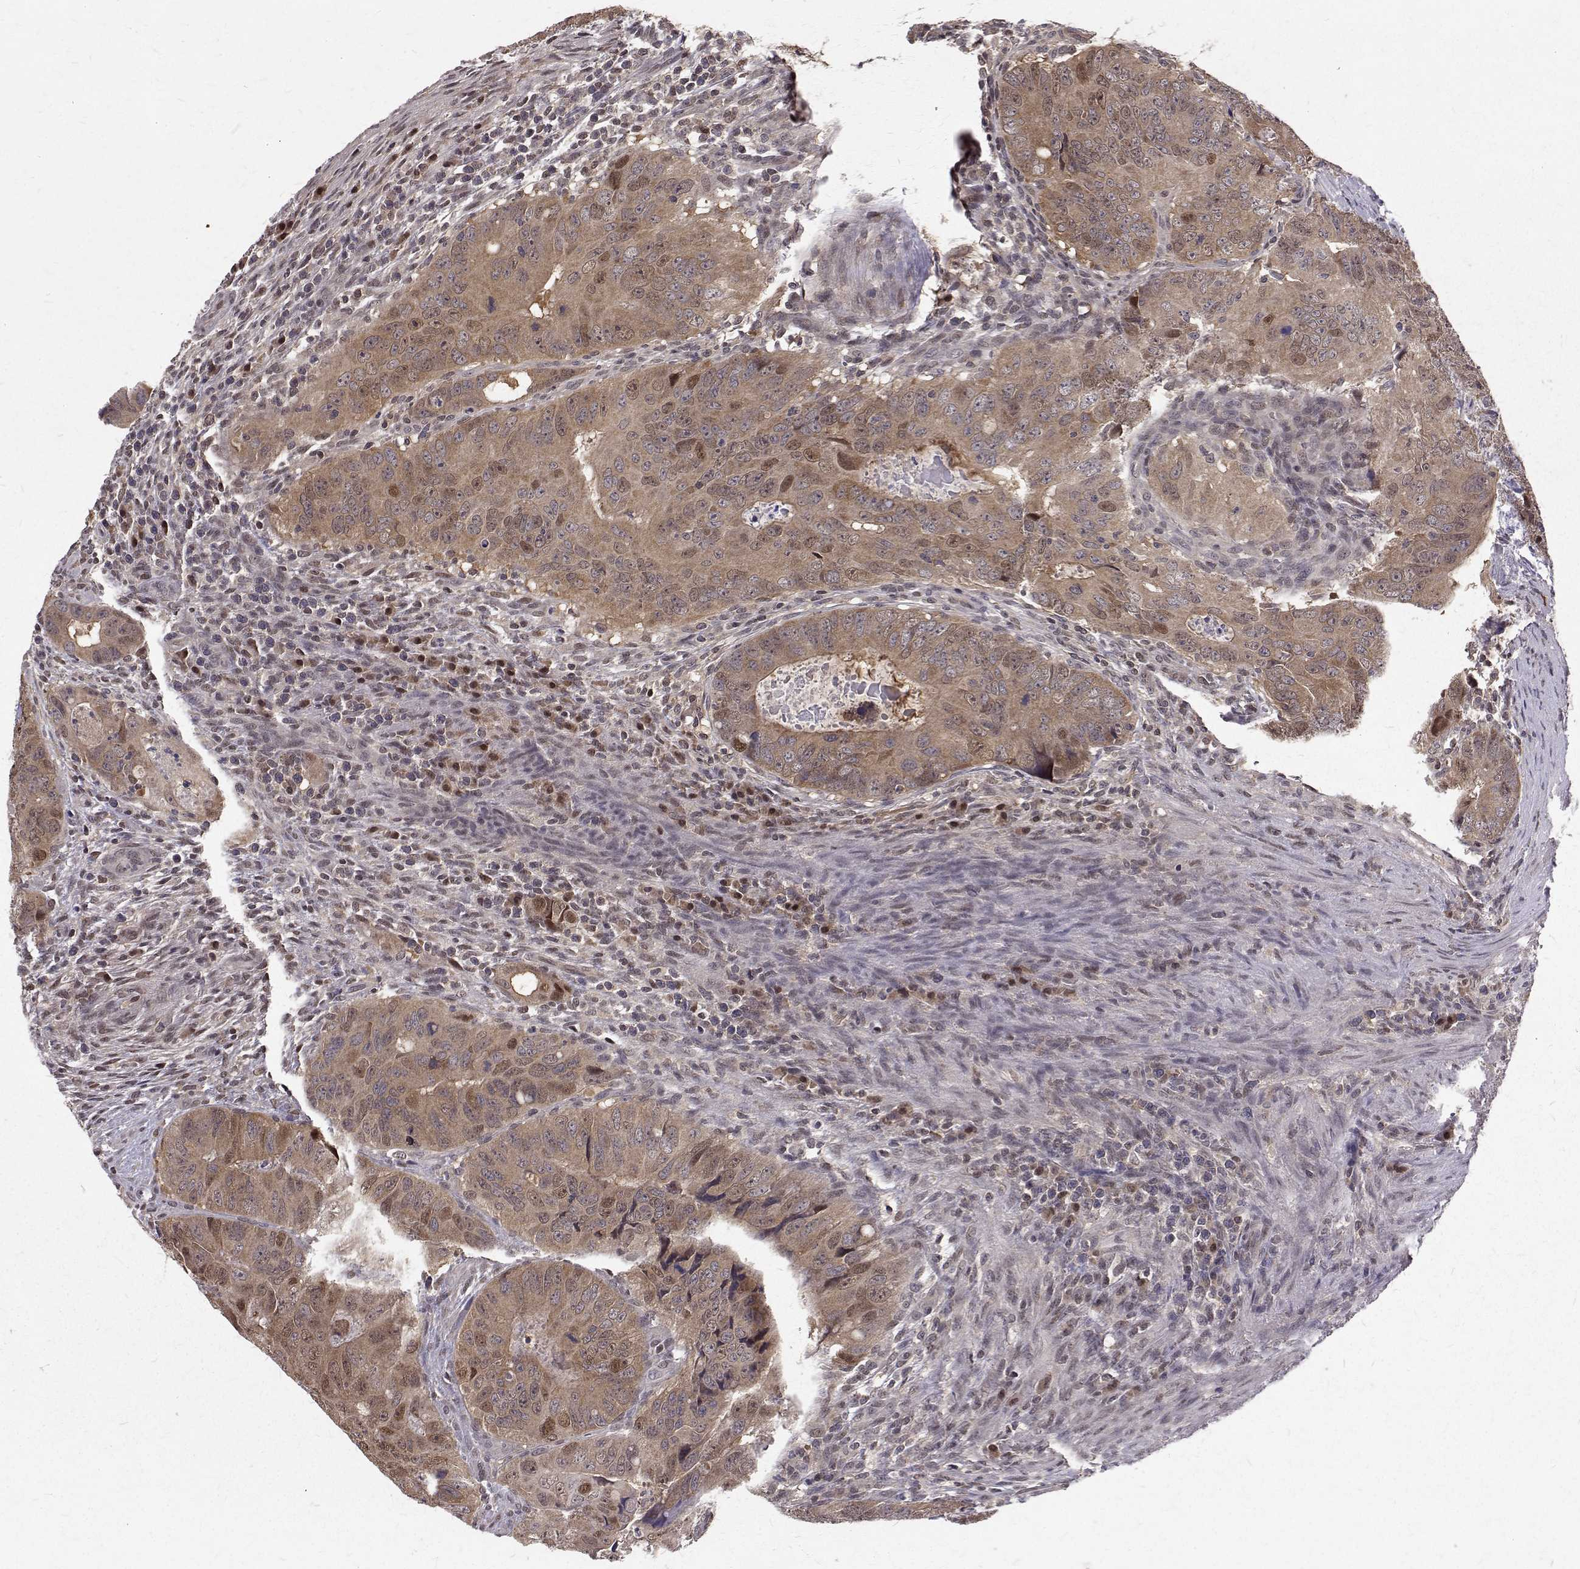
{"staining": {"intensity": "weak", "quantity": ">75%", "location": "cytoplasmic/membranous,nuclear"}, "tissue": "colorectal cancer", "cell_type": "Tumor cells", "image_type": "cancer", "snomed": [{"axis": "morphology", "description": "Adenocarcinoma, NOS"}, {"axis": "topography", "description": "Colon"}], "caption": "Approximately >75% of tumor cells in colorectal cancer (adenocarcinoma) demonstrate weak cytoplasmic/membranous and nuclear protein expression as visualized by brown immunohistochemical staining.", "gene": "NIF3L1", "patient": {"sex": "male", "age": 79}}